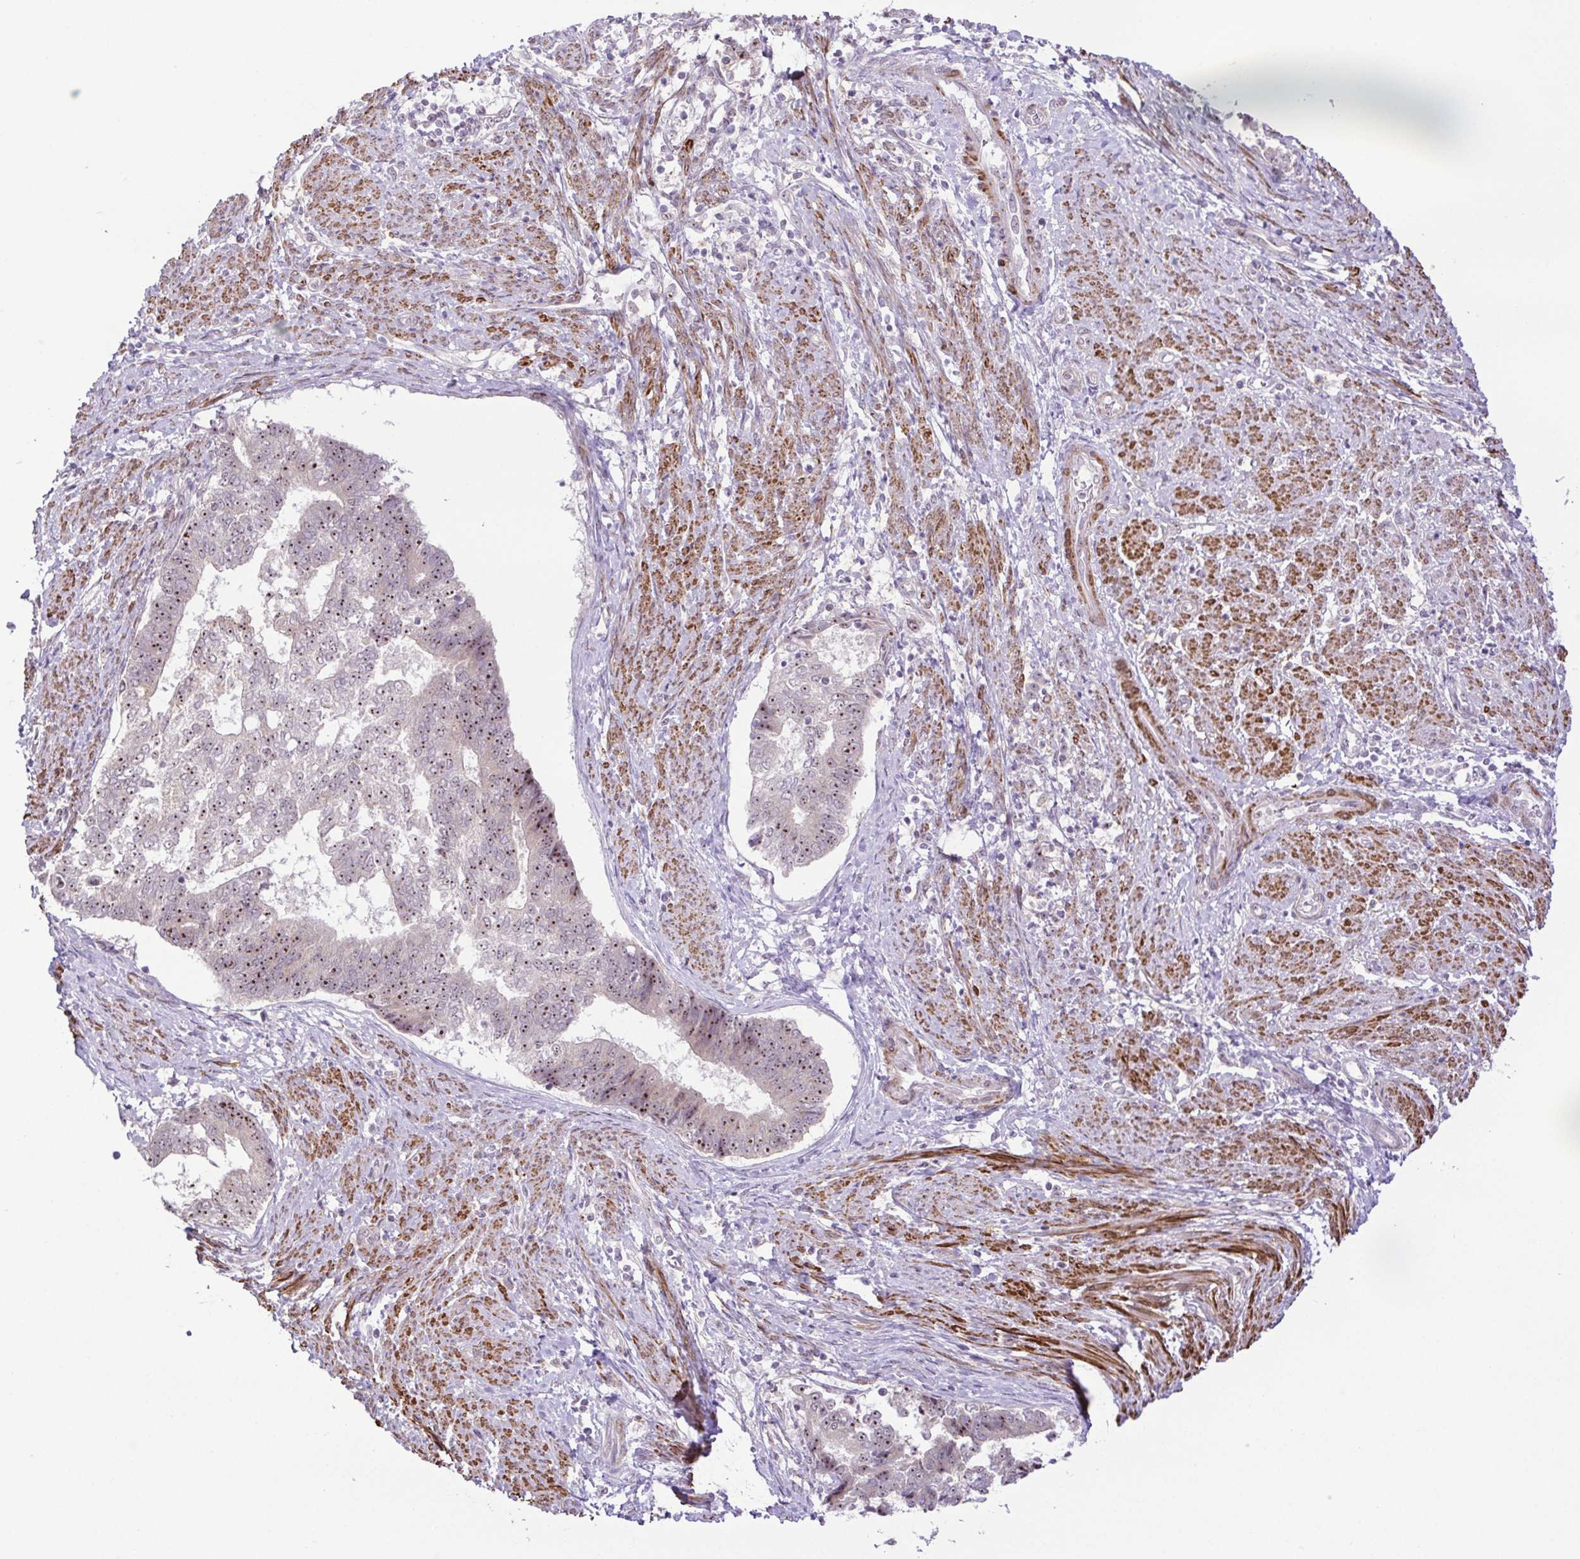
{"staining": {"intensity": "moderate", "quantity": "25%-75%", "location": "nuclear"}, "tissue": "endometrial cancer", "cell_type": "Tumor cells", "image_type": "cancer", "snomed": [{"axis": "morphology", "description": "Adenocarcinoma, NOS"}, {"axis": "topography", "description": "Endometrium"}], "caption": "Protein staining exhibits moderate nuclear staining in approximately 25%-75% of tumor cells in adenocarcinoma (endometrial).", "gene": "RSL24D1", "patient": {"sex": "female", "age": 65}}